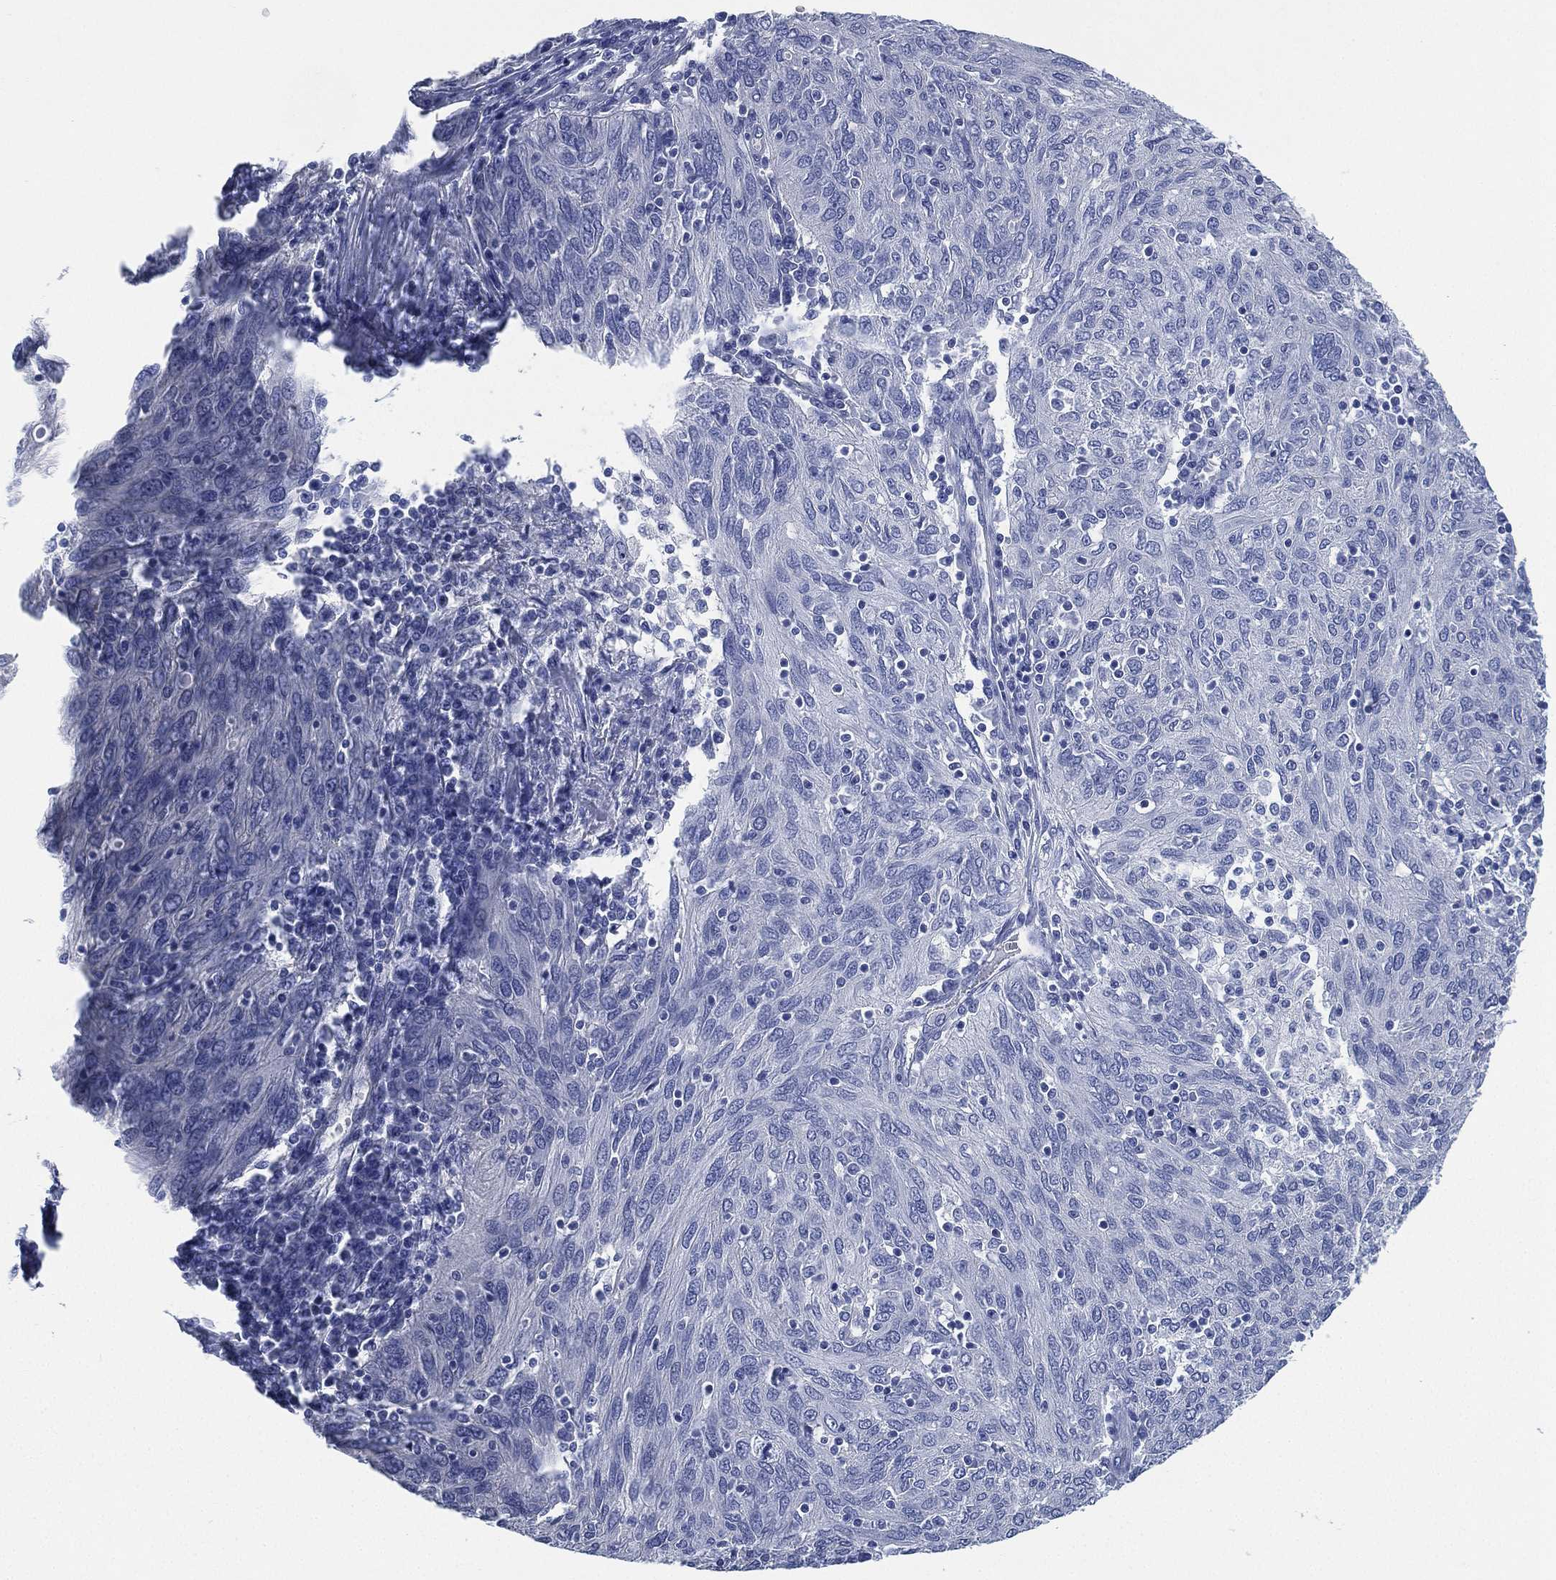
{"staining": {"intensity": "negative", "quantity": "none", "location": "none"}, "tissue": "ovarian cancer", "cell_type": "Tumor cells", "image_type": "cancer", "snomed": [{"axis": "morphology", "description": "Carcinoma, endometroid"}, {"axis": "topography", "description": "Ovary"}], "caption": "Tumor cells are negative for brown protein staining in endometroid carcinoma (ovarian).", "gene": "CCDC70", "patient": {"sex": "female", "age": 50}}